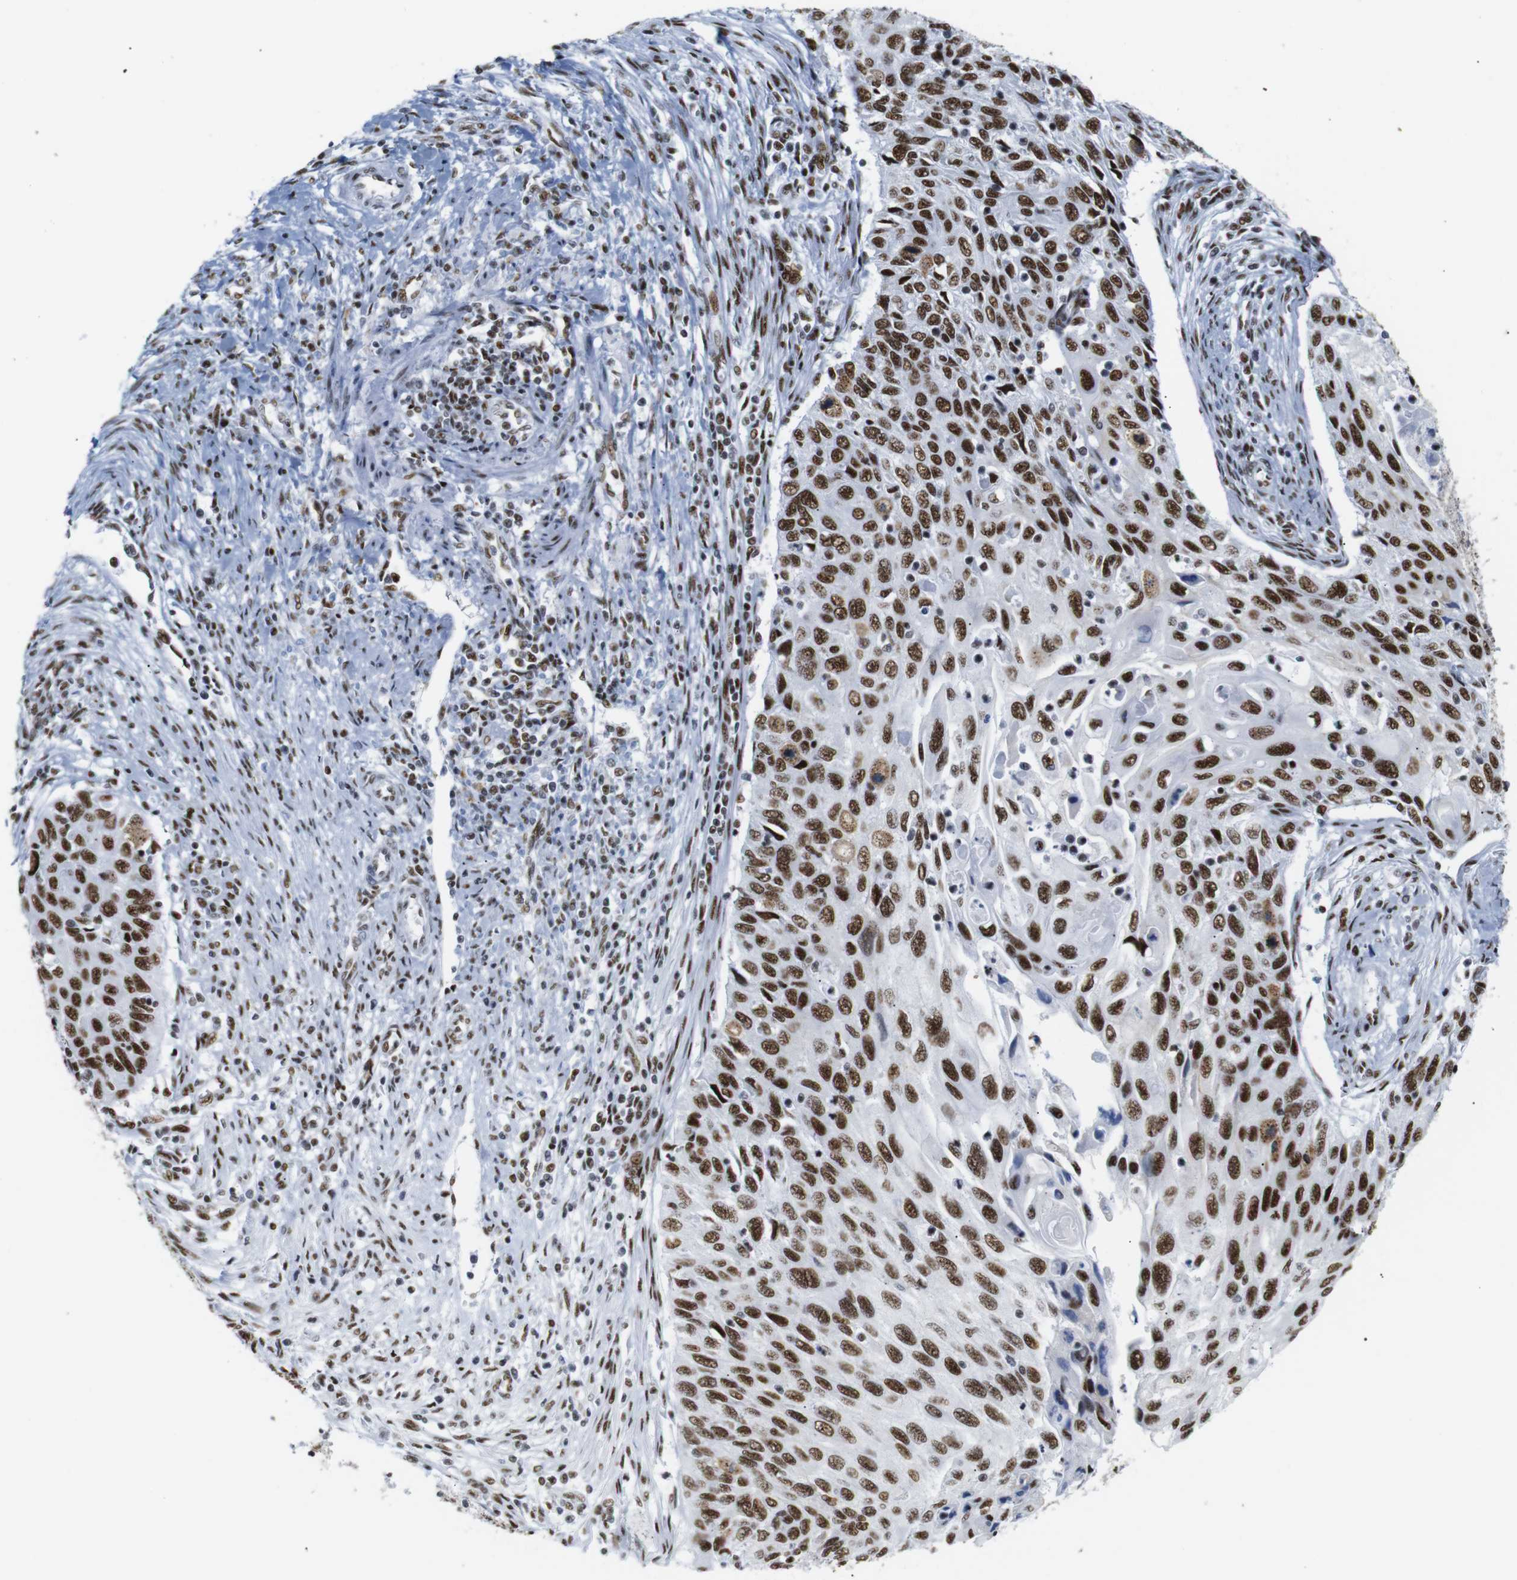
{"staining": {"intensity": "strong", "quantity": ">75%", "location": "nuclear"}, "tissue": "cervical cancer", "cell_type": "Tumor cells", "image_type": "cancer", "snomed": [{"axis": "morphology", "description": "Squamous cell carcinoma, NOS"}, {"axis": "topography", "description": "Cervix"}], "caption": "Immunohistochemistry (IHC) image of human cervical cancer stained for a protein (brown), which reveals high levels of strong nuclear positivity in approximately >75% of tumor cells.", "gene": "TRA2B", "patient": {"sex": "female", "age": 70}}